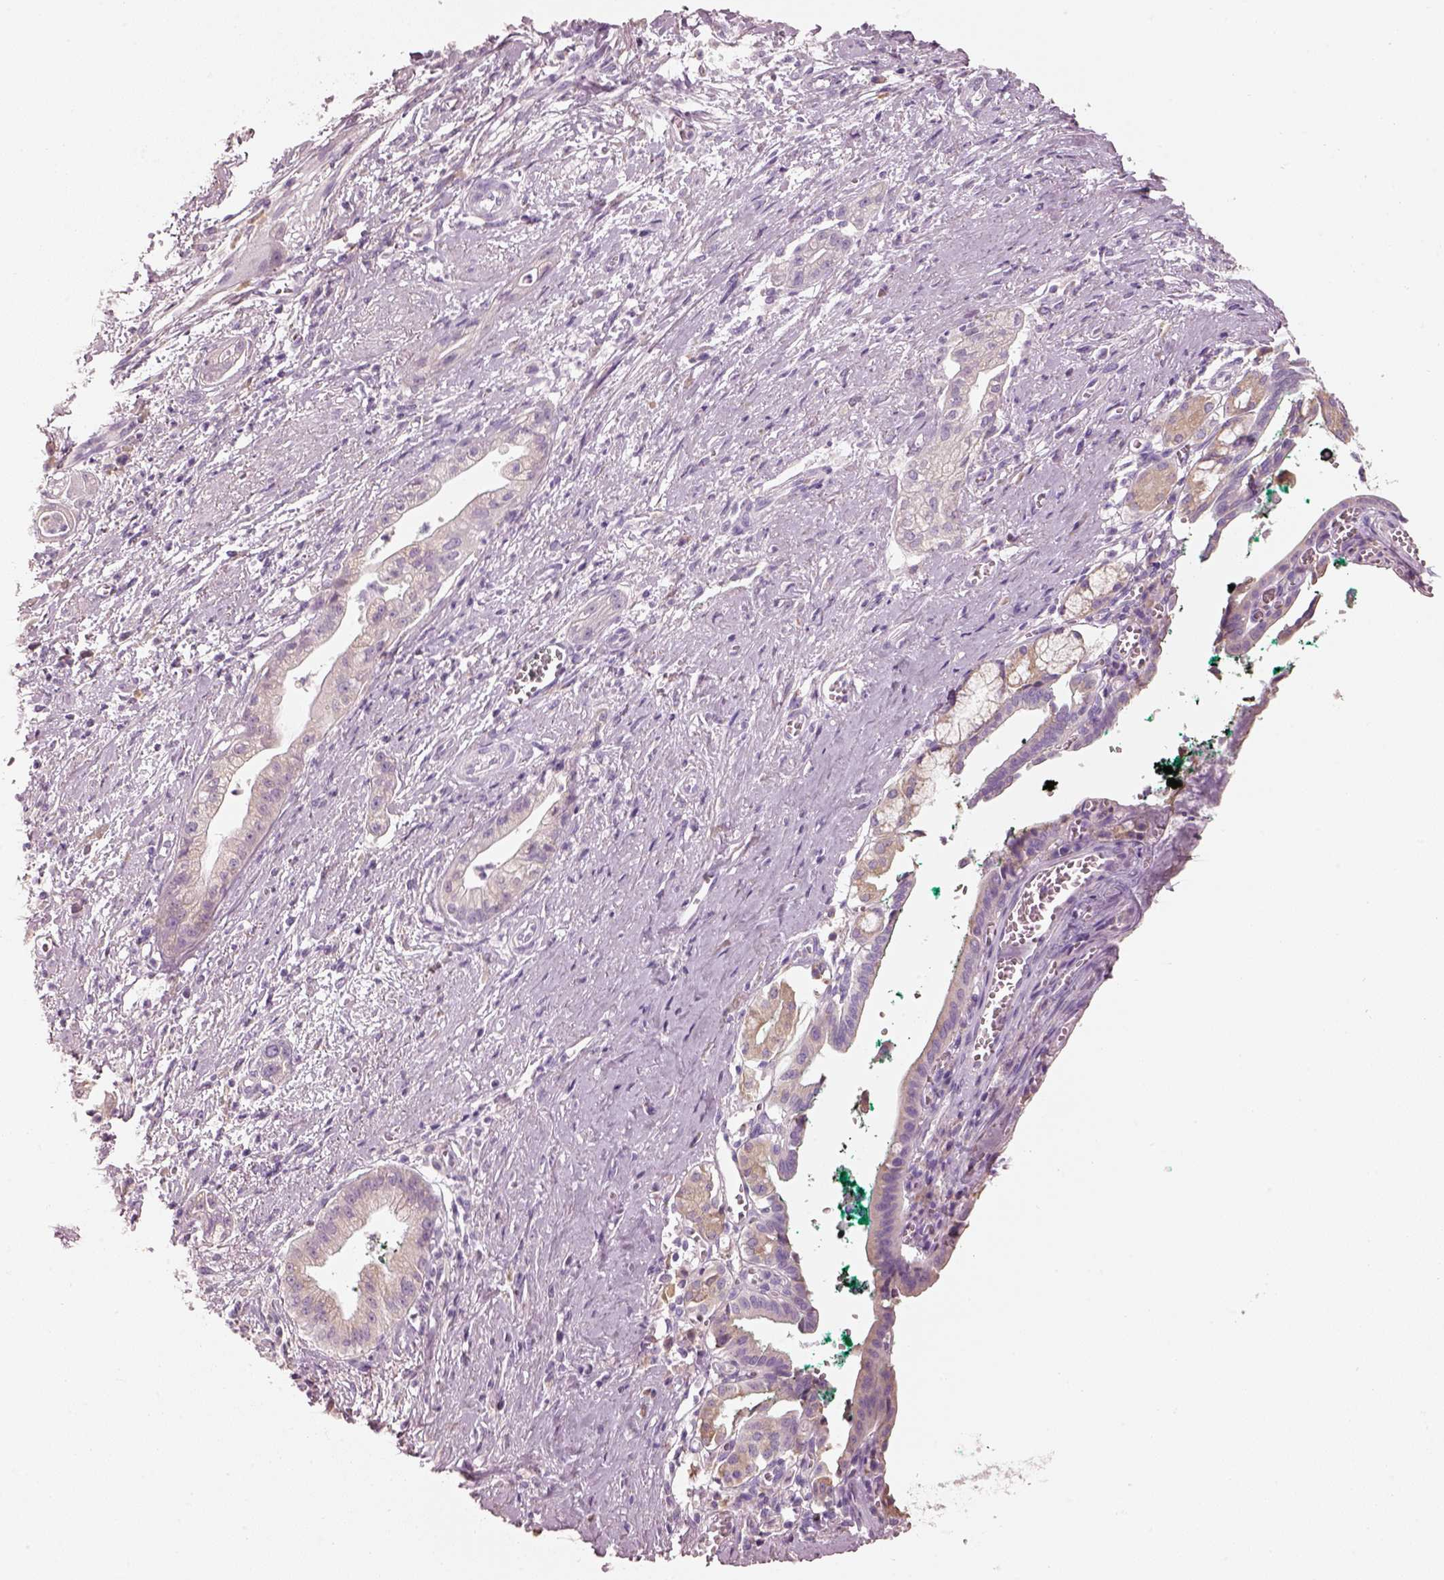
{"staining": {"intensity": "negative", "quantity": "none", "location": "none"}, "tissue": "pancreatic cancer", "cell_type": "Tumor cells", "image_type": "cancer", "snomed": [{"axis": "morphology", "description": "Normal tissue, NOS"}, {"axis": "morphology", "description": "Adenocarcinoma, NOS"}, {"axis": "topography", "description": "Lymph node"}, {"axis": "topography", "description": "Pancreas"}], "caption": "There is no significant positivity in tumor cells of pancreatic cancer (adenocarcinoma).", "gene": "PNOC", "patient": {"sex": "female", "age": 58}}